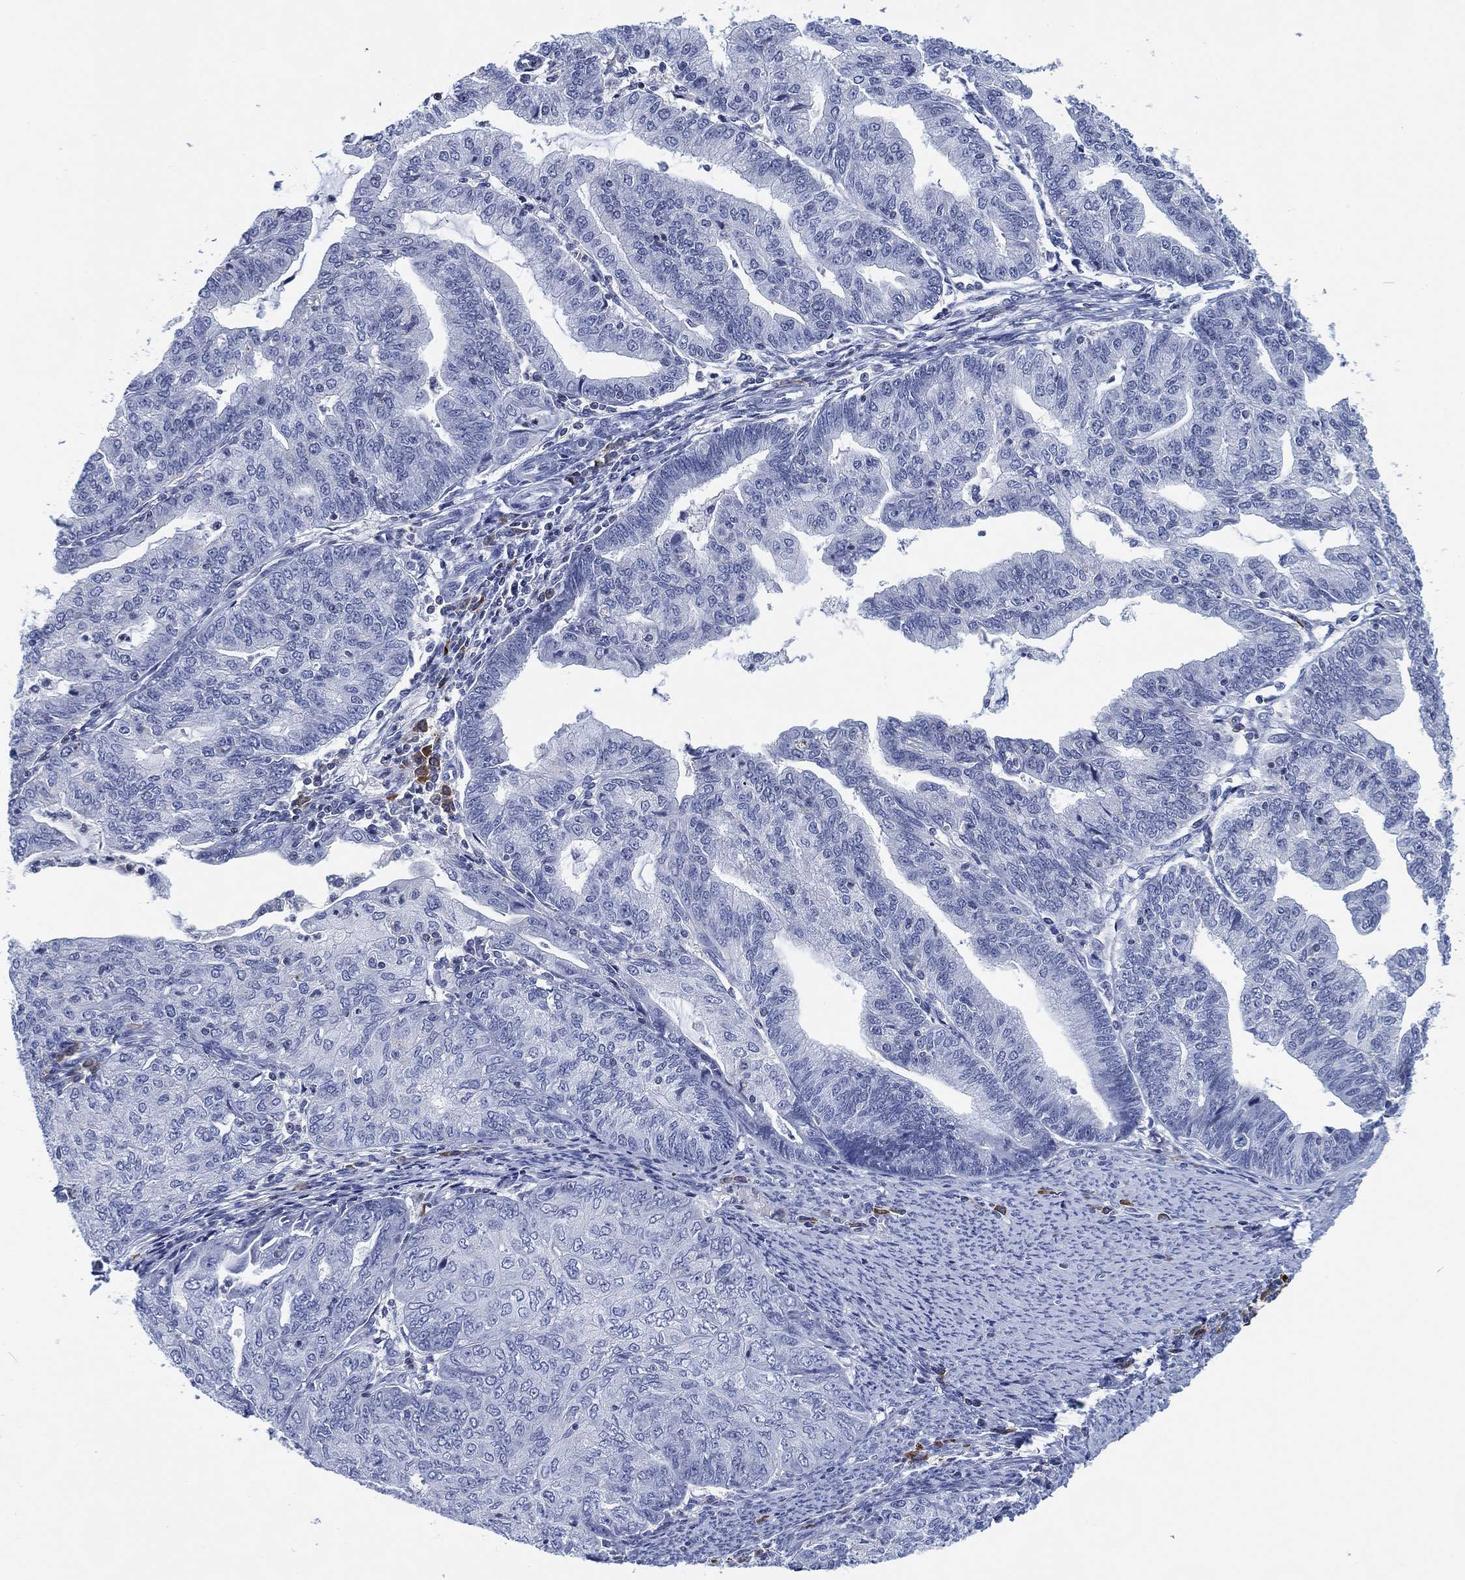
{"staining": {"intensity": "negative", "quantity": "none", "location": "none"}, "tissue": "endometrial cancer", "cell_type": "Tumor cells", "image_type": "cancer", "snomed": [{"axis": "morphology", "description": "Adenocarcinoma, NOS"}, {"axis": "topography", "description": "Endometrium"}], "caption": "A high-resolution micrograph shows immunohistochemistry (IHC) staining of endometrial cancer, which reveals no significant staining in tumor cells. Brightfield microscopy of IHC stained with DAB (3,3'-diaminobenzidine) (brown) and hematoxylin (blue), captured at high magnification.", "gene": "FYB1", "patient": {"sex": "female", "age": 82}}